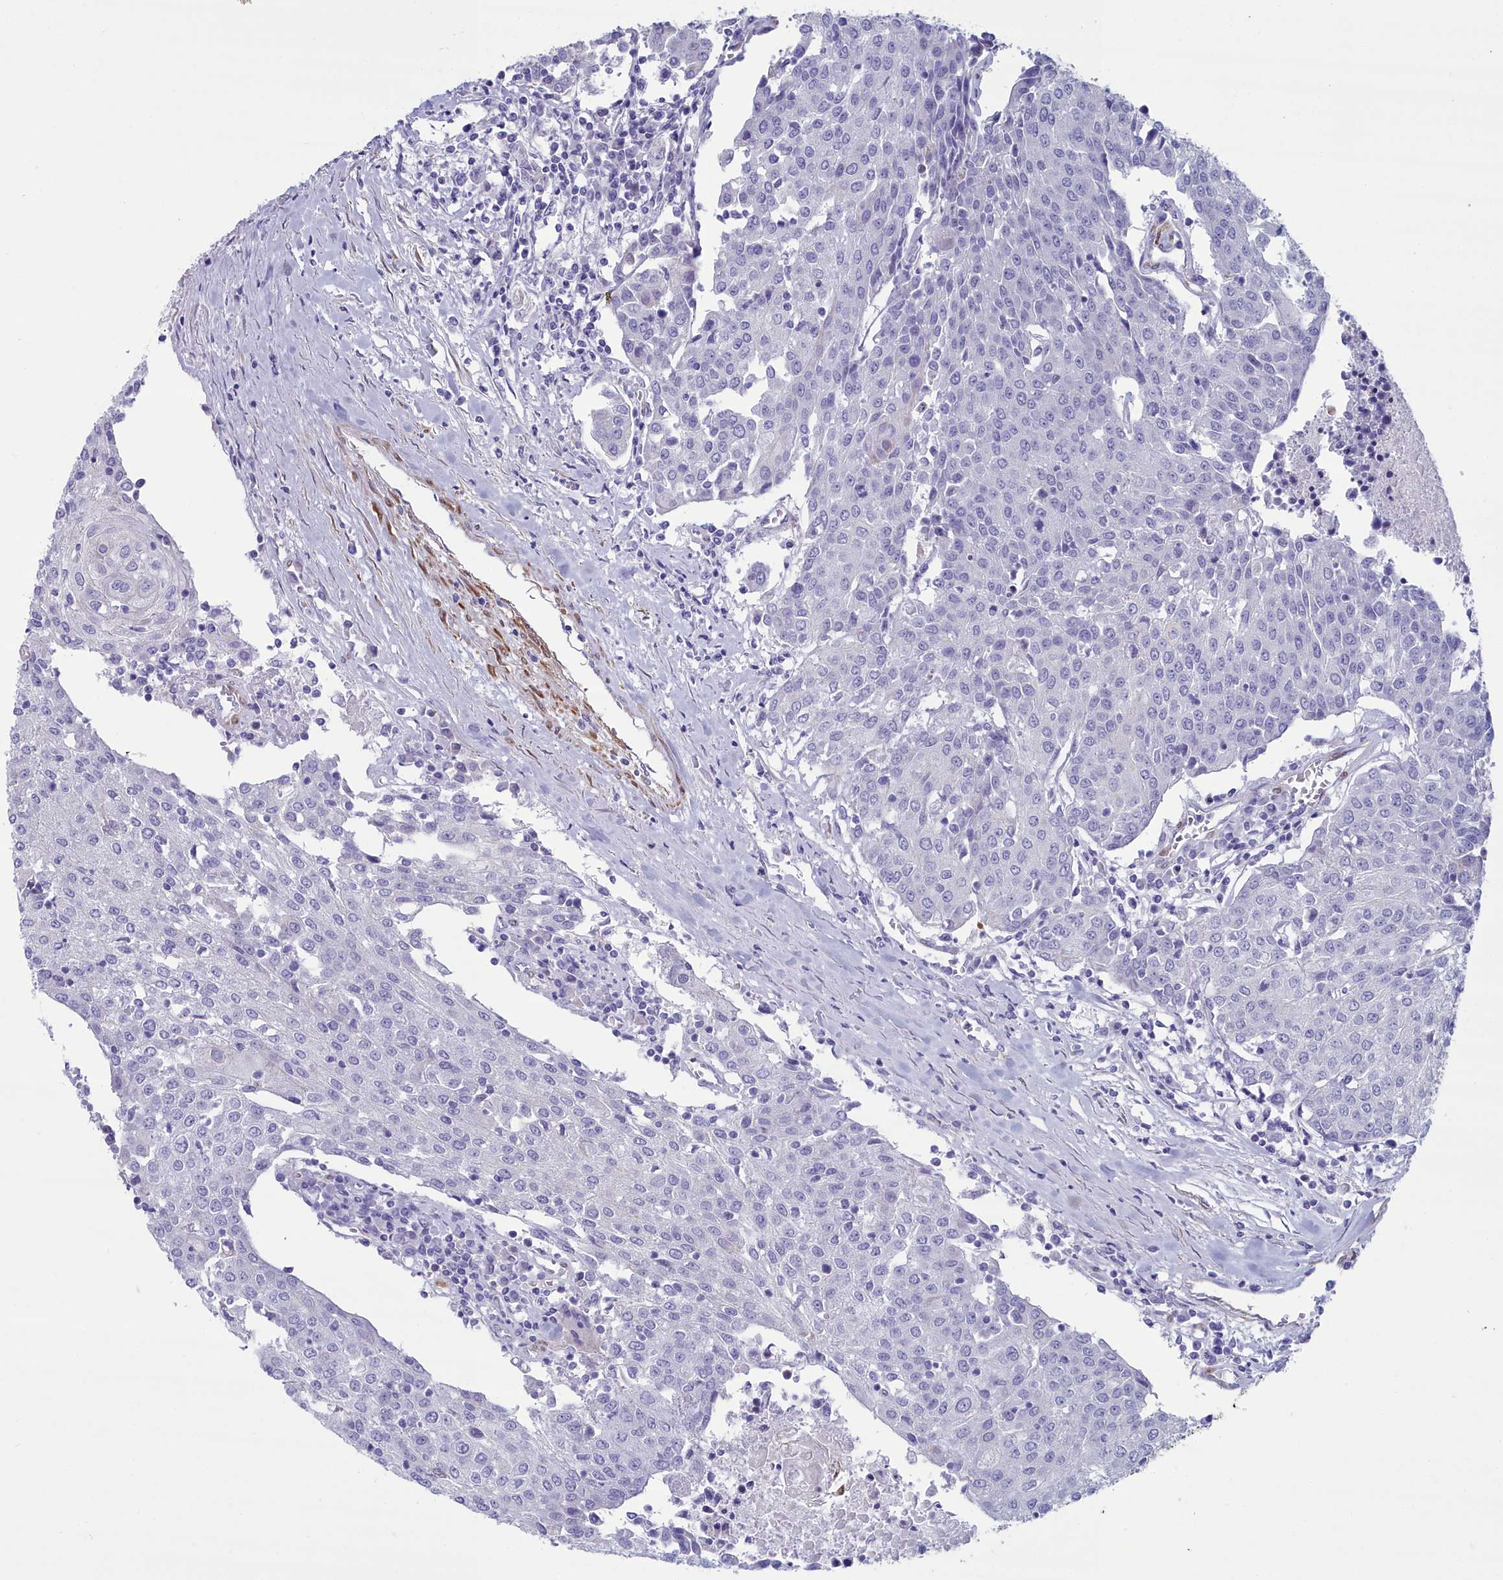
{"staining": {"intensity": "negative", "quantity": "none", "location": "none"}, "tissue": "urothelial cancer", "cell_type": "Tumor cells", "image_type": "cancer", "snomed": [{"axis": "morphology", "description": "Urothelial carcinoma, High grade"}, {"axis": "topography", "description": "Urinary bladder"}], "caption": "This is an immunohistochemistry image of high-grade urothelial carcinoma. There is no staining in tumor cells.", "gene": "PPP1R14A", "patient": {"sex": "female", "age": 85}}